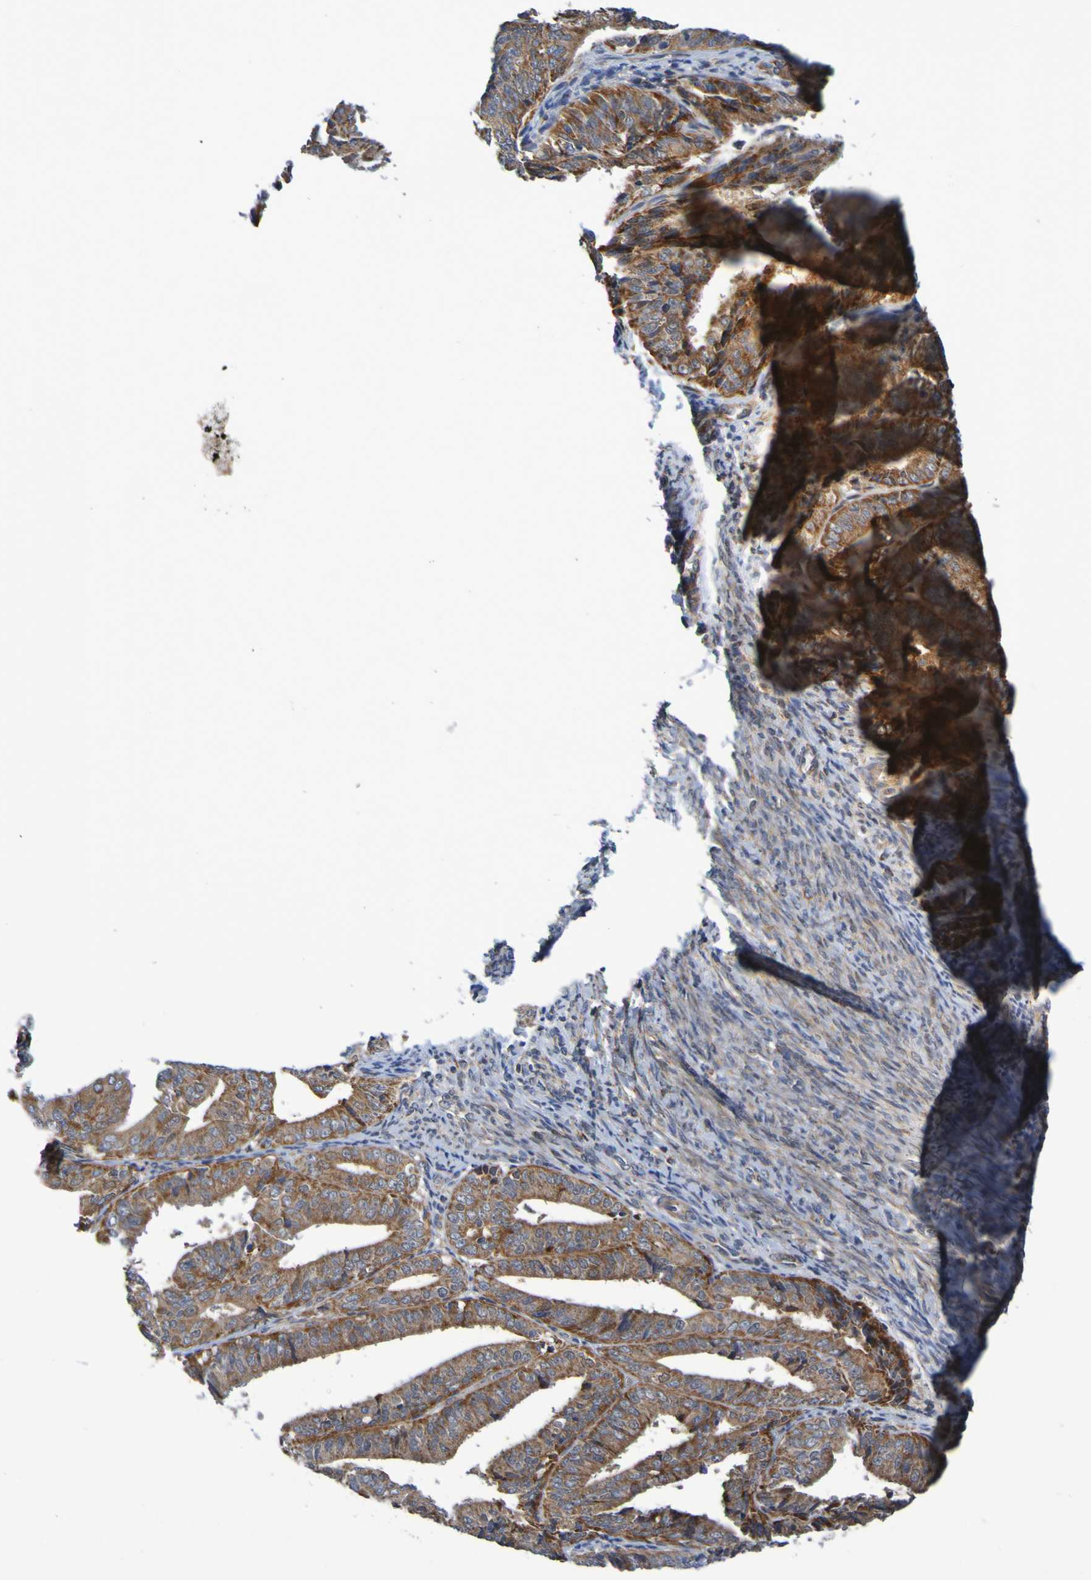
{"staining": {"intensity": "strong", "quantity": ">75%", "location": "cytoplasmic/membranous"}, "tissue": "endometrial cancer", "cell_type": "Tumor cells", "image_type": "cancer", "snomed": [{"axis": "morphology", "description": "Adenocarcinoma, NOS"}, {"axis": "topography", "description": "Endometrium"}], "caption": "Strong cytoplasmic/membranous positivity is identified in about >75% of tumor cells in adenocarcinoma (endometrial).", "gene": "CCDC51", "patient": {"sex": "female", "age": 63}}